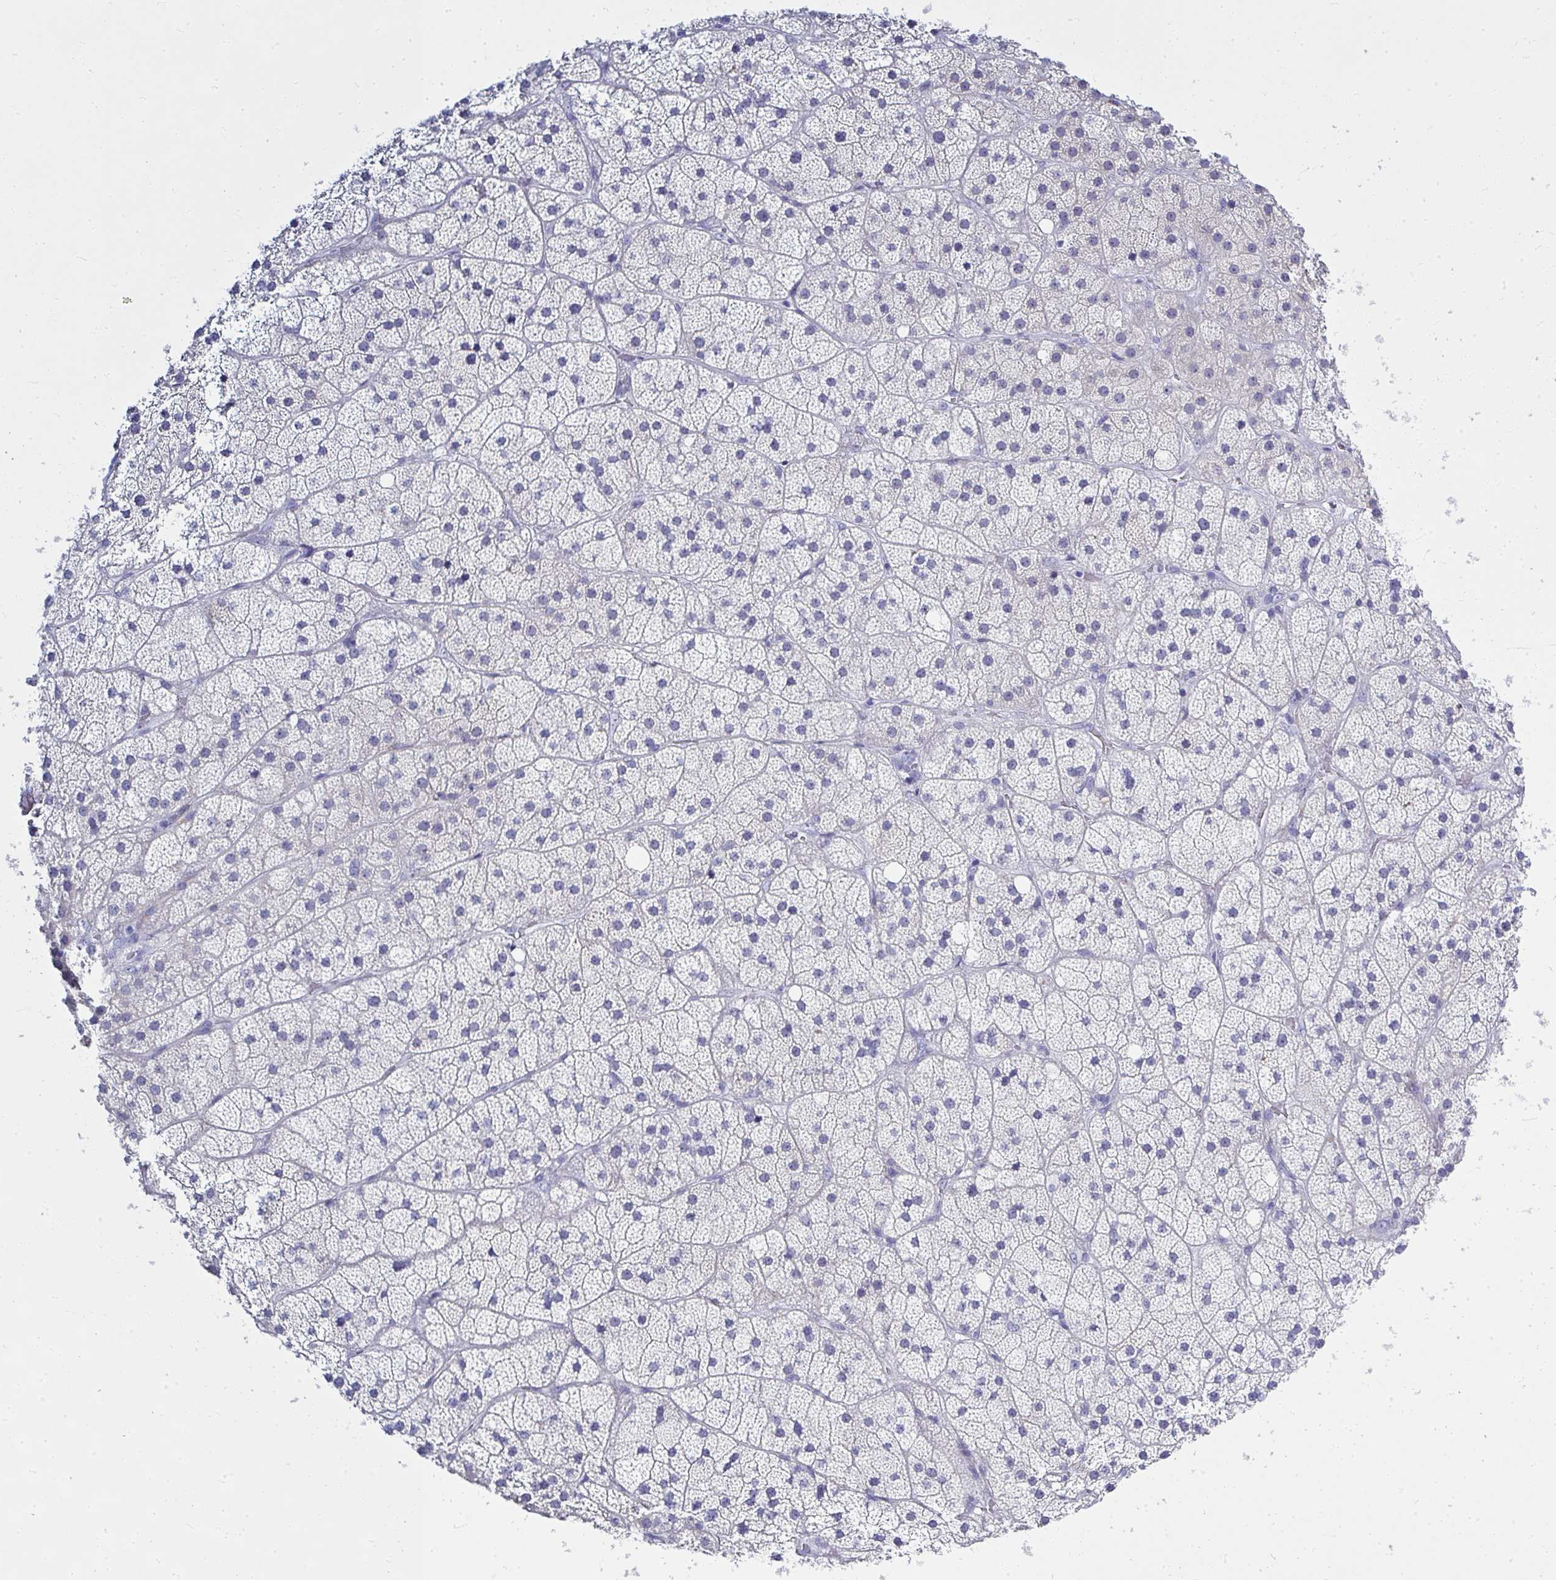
{"staining": {"intensity": "negative", "quantity": "none", "location": "none"}, "tissue": "adrenal gland", "cell_type": "Glandular cells", "image_type": "normal", "snomed": [{"axis": "morphology", "description": "Normal tissue, NOS"}, {"axis": "topography", "description": "Adrenal gland"}], "caption": "Immunohistochemical staining of normal human adrenal gland exhibits no significant expression in glandular cells.", "gene": "QDPR", "patient": {"sex": "male", "age": 57}}